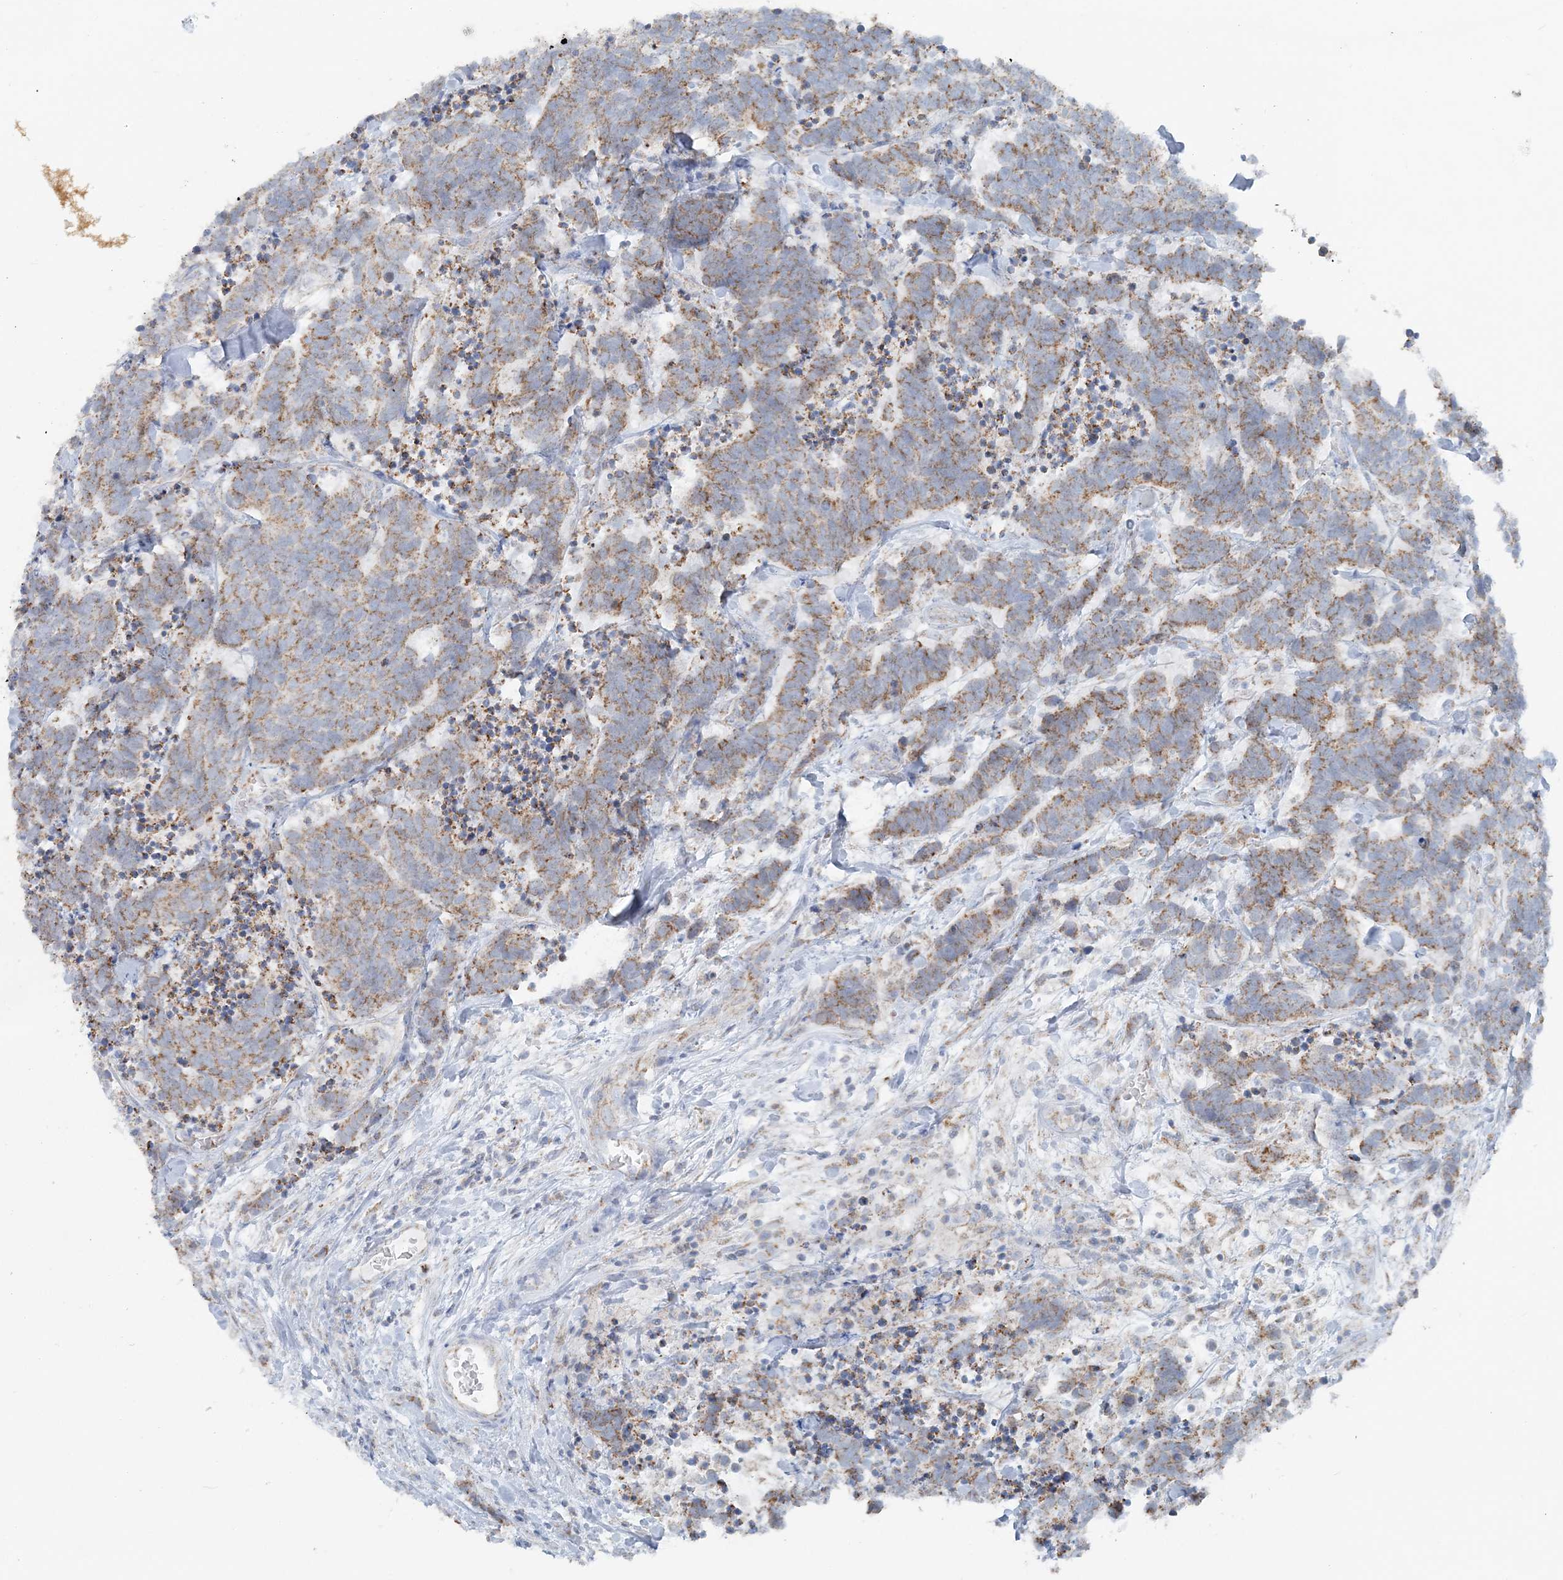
{"staining": {"intensity": "moderate", "quantity": "25%-75%", "location": "cytoplasmic/membranous"}, "tissue": "carcinoid", "cell_type": "Tumor cells", "image_type": "cancer", "snomed": [{"axis": "morphology", "description": "Carcinoma, NOS"}, {"axis": "morphology", "description": "Carcinoid, malignant, NOS"}, {"axis": "topography", "description": "Urinary bladder"}], "caption": "Immunohistochemical staining of carcinoid demonstrates medium levels of moderate cytoplasmic/membranous protein expression in about 25%-75% of tumor cells.", "gene": "PCCB", "patient": {"sex": "male", "age": 57}}